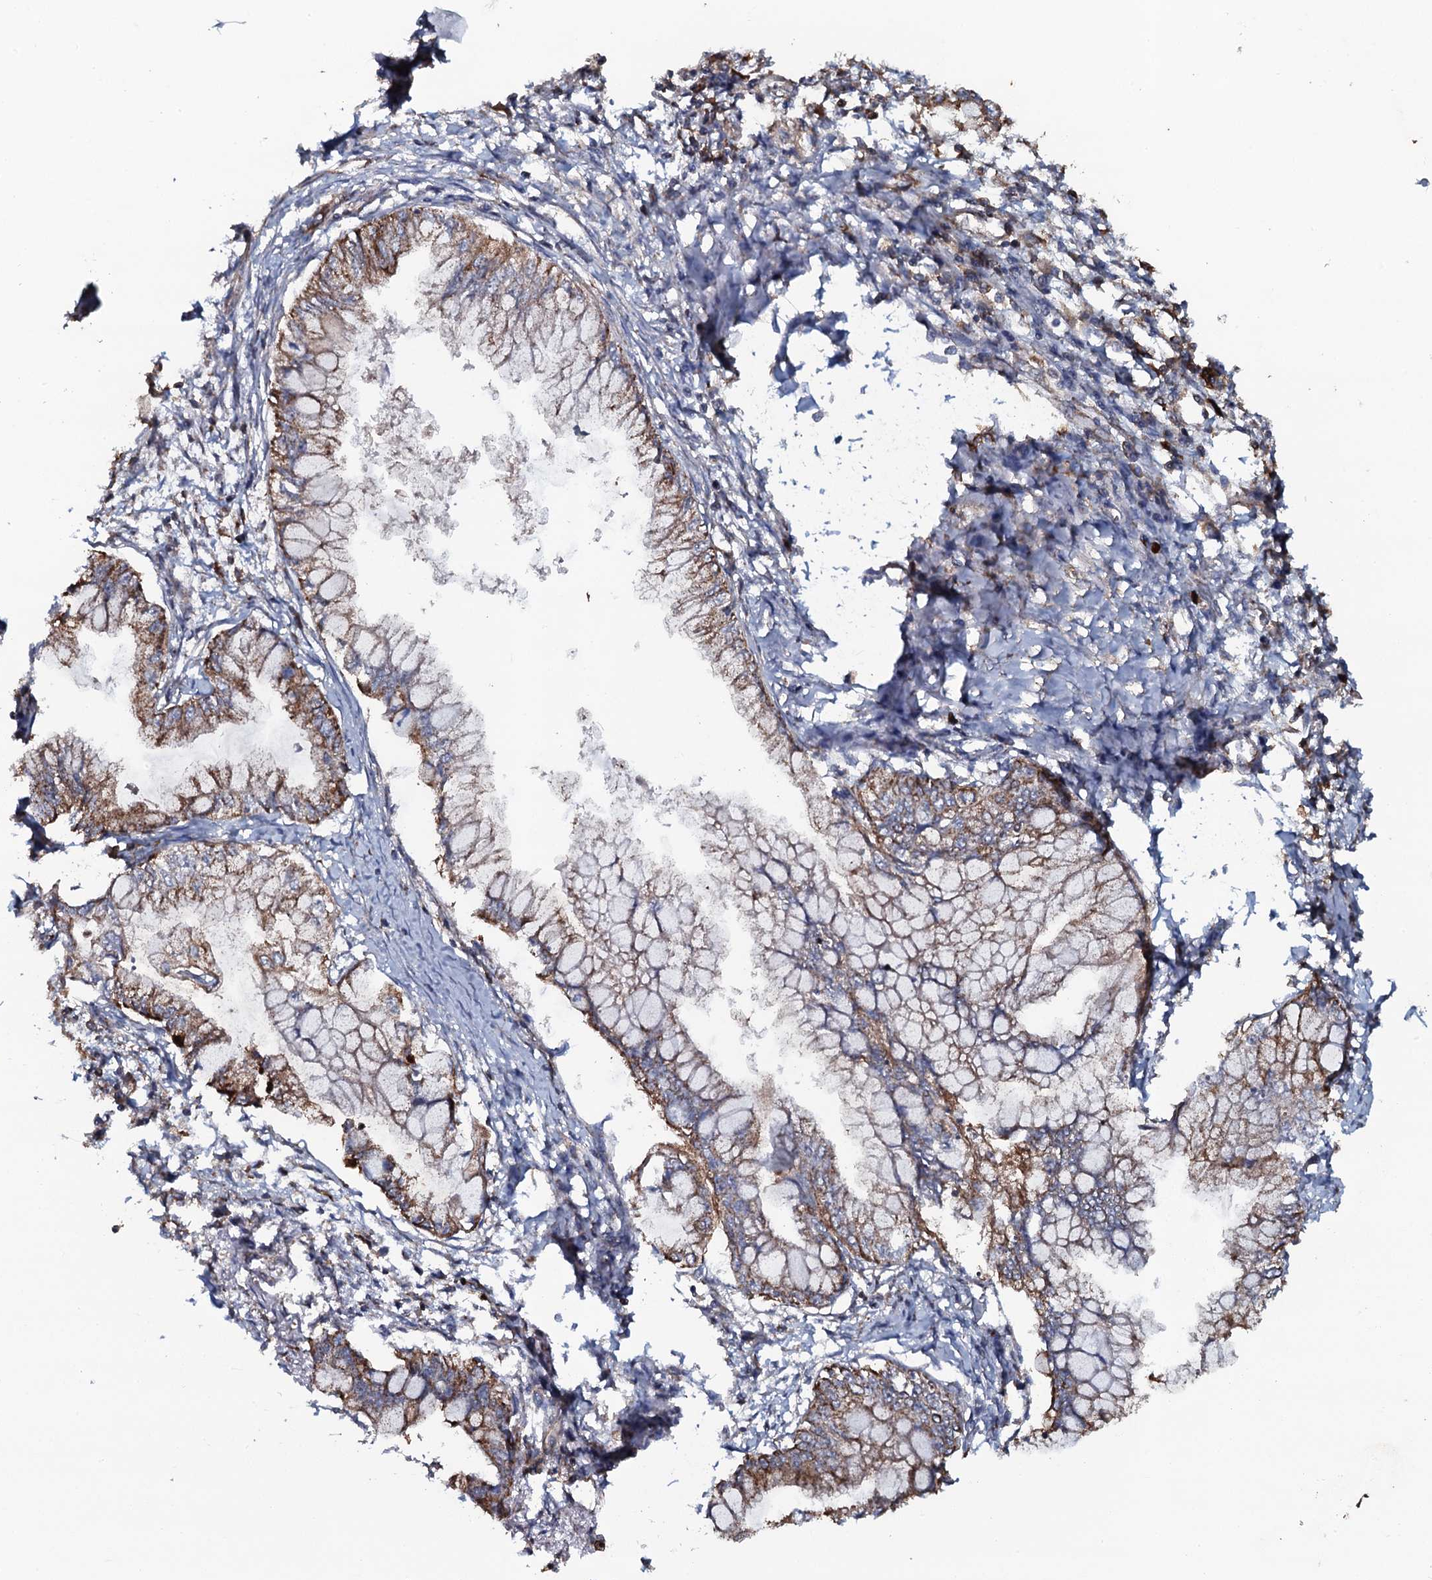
{"staining": {"intensity": "moderate", "quantity": ">75%", "location": "cytoplasmic/membranous"}, "tissue": "pancreatic cancer", "cell_type": "Tumor cells", "image_type": "cancer", "snomed": [{"axis": "morphology", "description": "Adenocarcinoma, NOS"}, {"axis": "topography", "description": "Pancreas"}], "caption": "A brown stain highlights moderate cytoplasmic/membranous staining of a protein in human pancreatic cancer (adenocarcinoma) tumor cells.", "gene": "VWA8", "patient": {"sex": "male", "age": 48}}